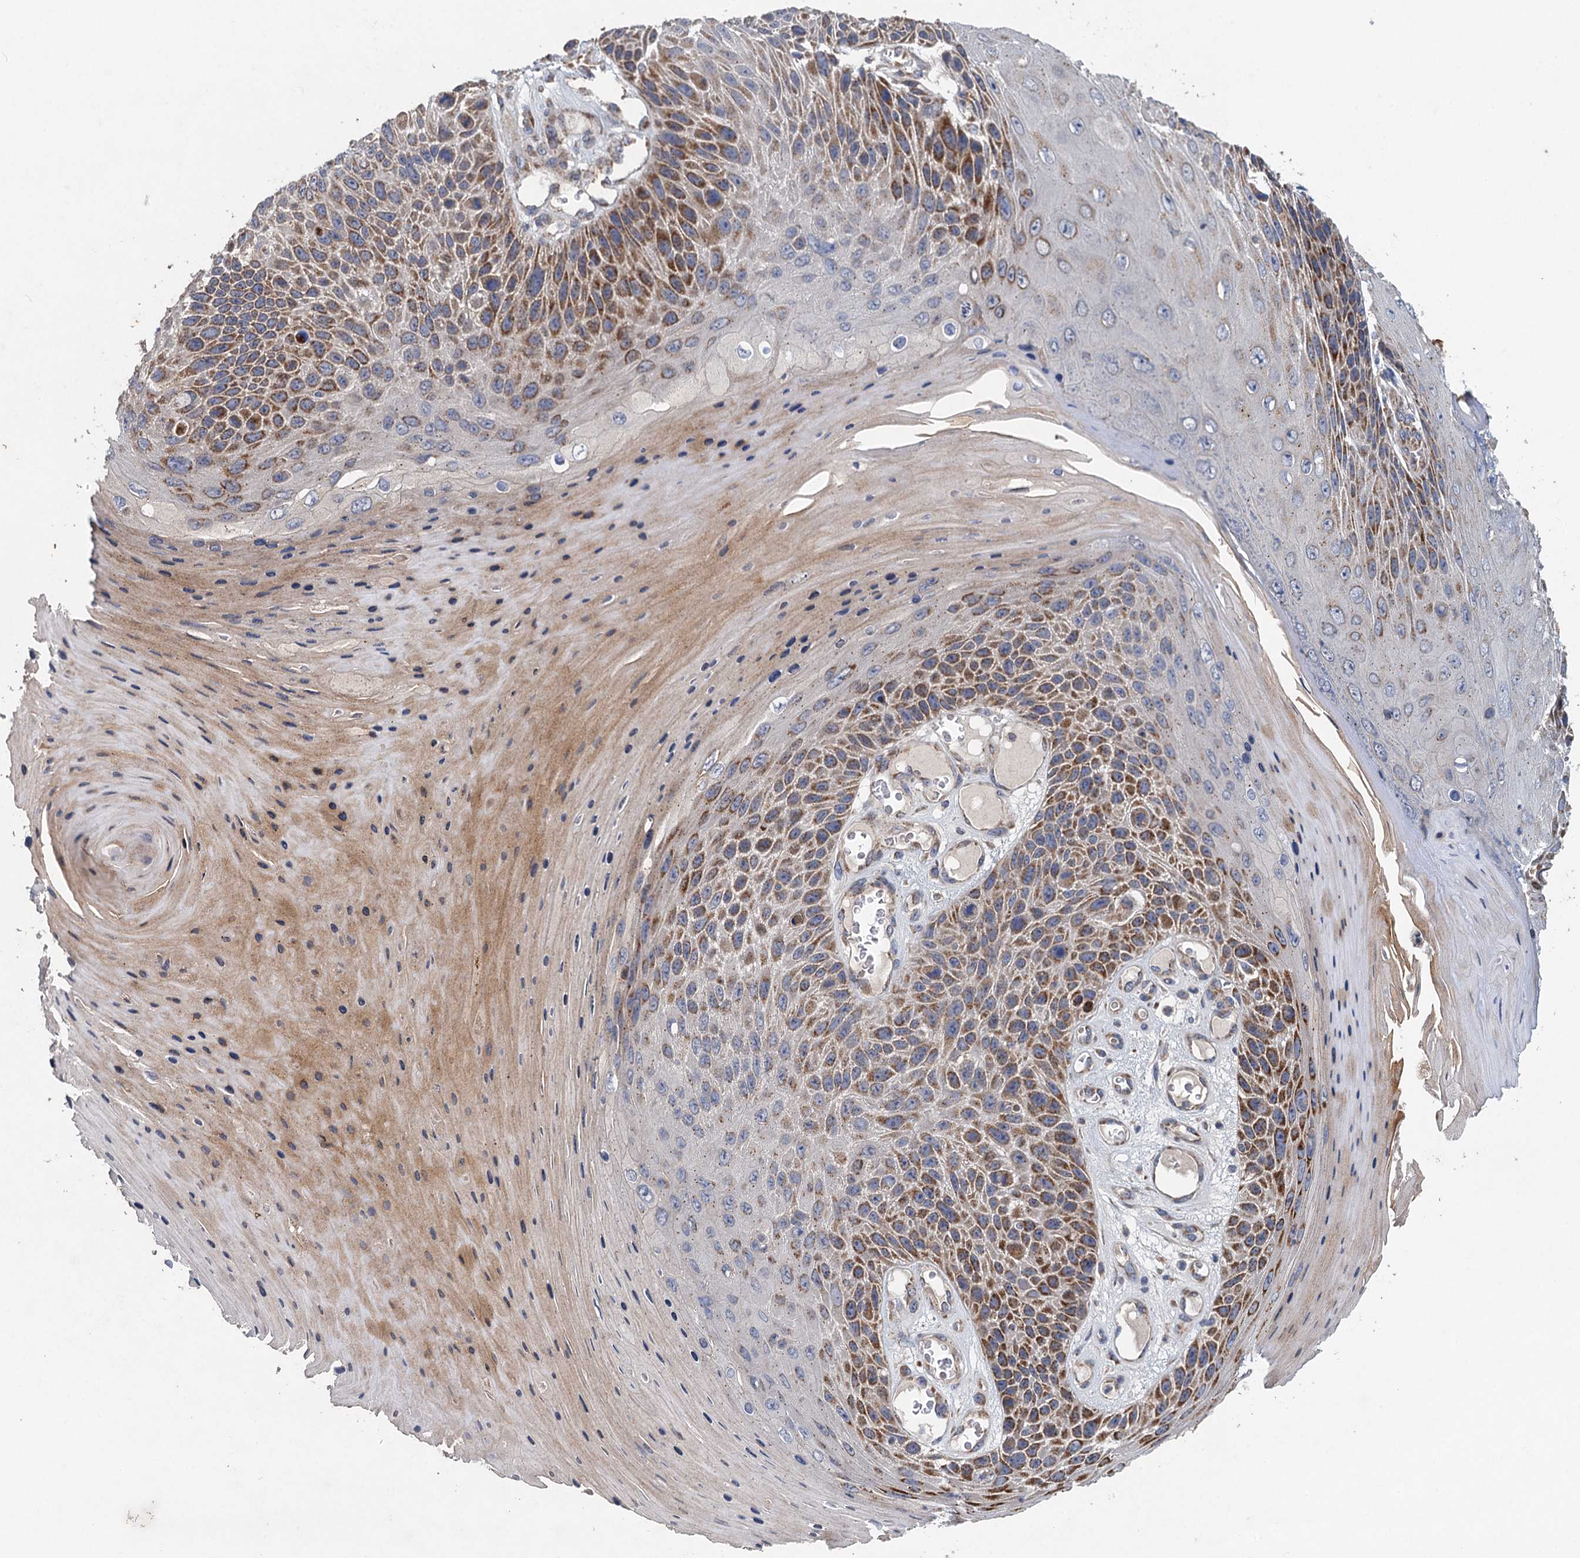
{"staining": {"intensity": "moderate", "quantity": ">75%", "location": "cytoplasmic/membranous"}, "tissue": "skin cancer", "cell_type": "Tumor cells", "image_type": "cancer", "snomed": [{"axis": "morphology", "description": "Squamous cell carcinoma, NOS"}, {"axis": "topography", "description": "Skin"}], "caption": "Tumor cells exhibit medium levels of moderate cytoplasmic/membranous positivity in about >75% of cells in squamous cell carcinoma (skin).", "gene": "BCS1L", "patient": {"sex": "female", "age": 88}}